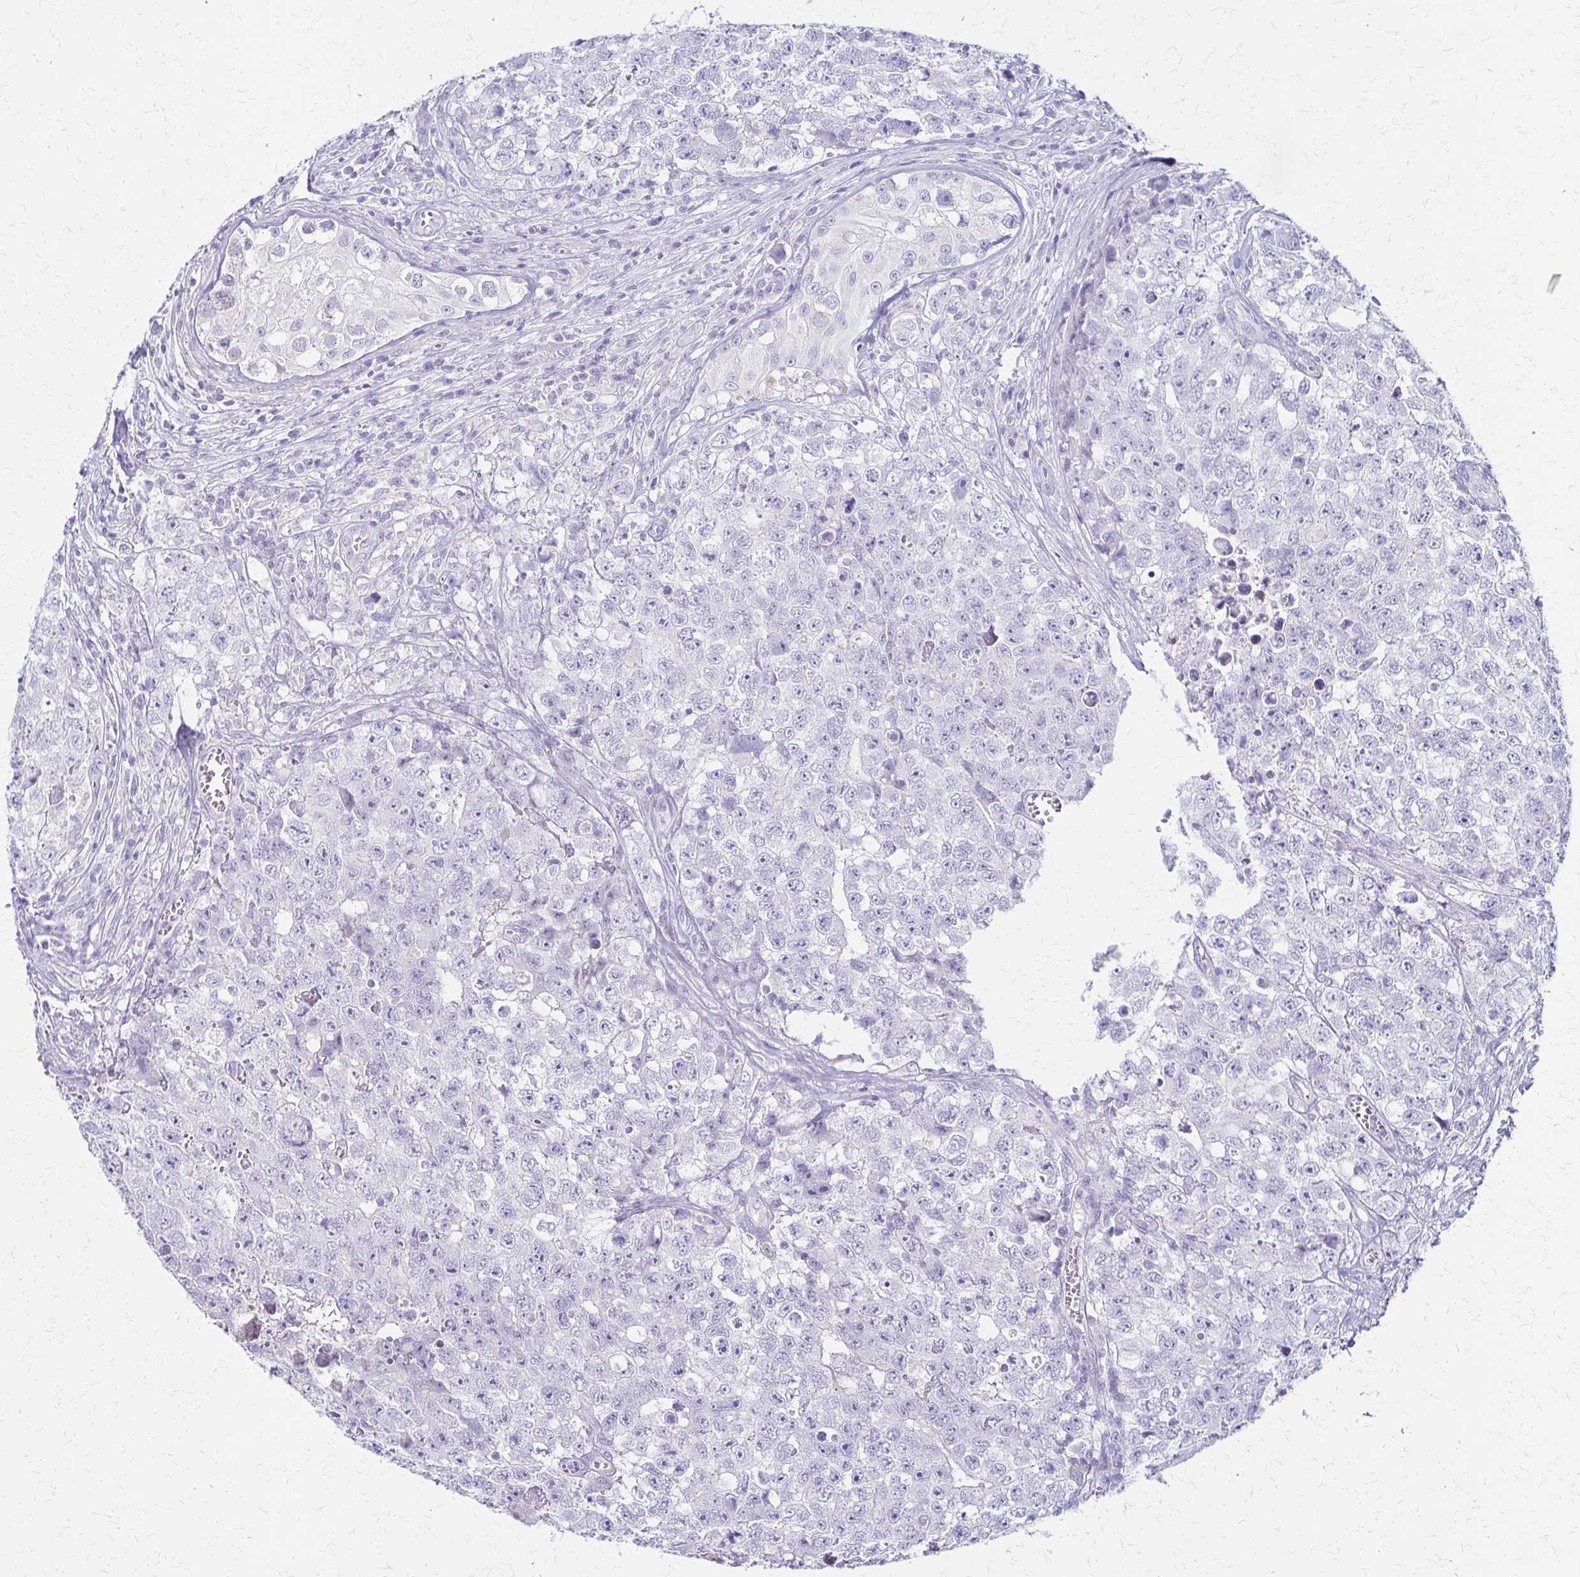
{"staining": {"intensity": "negative", "quantity": "none", "location": "none"}, "tissue": "testis cancer", "cell_type": "Tumor cells", "image_type": "cancer", "snomed": [{"axis": "morphology", "description": "Carcinoma, Embryonal, NOS"}, {"axis": "topography", "description": "Testis"}], "caption": "IHC of testis cancer (embryonal carcinoma) exhibits no positivity in tumor cells. Brightfield microscopy of immunohistochemistry (IHC) stained with DAB (brown) and hematoxylin (blue), captured at high magnification.", "gene": "IVL", "patient": {"sex": "male", "age": 18}}